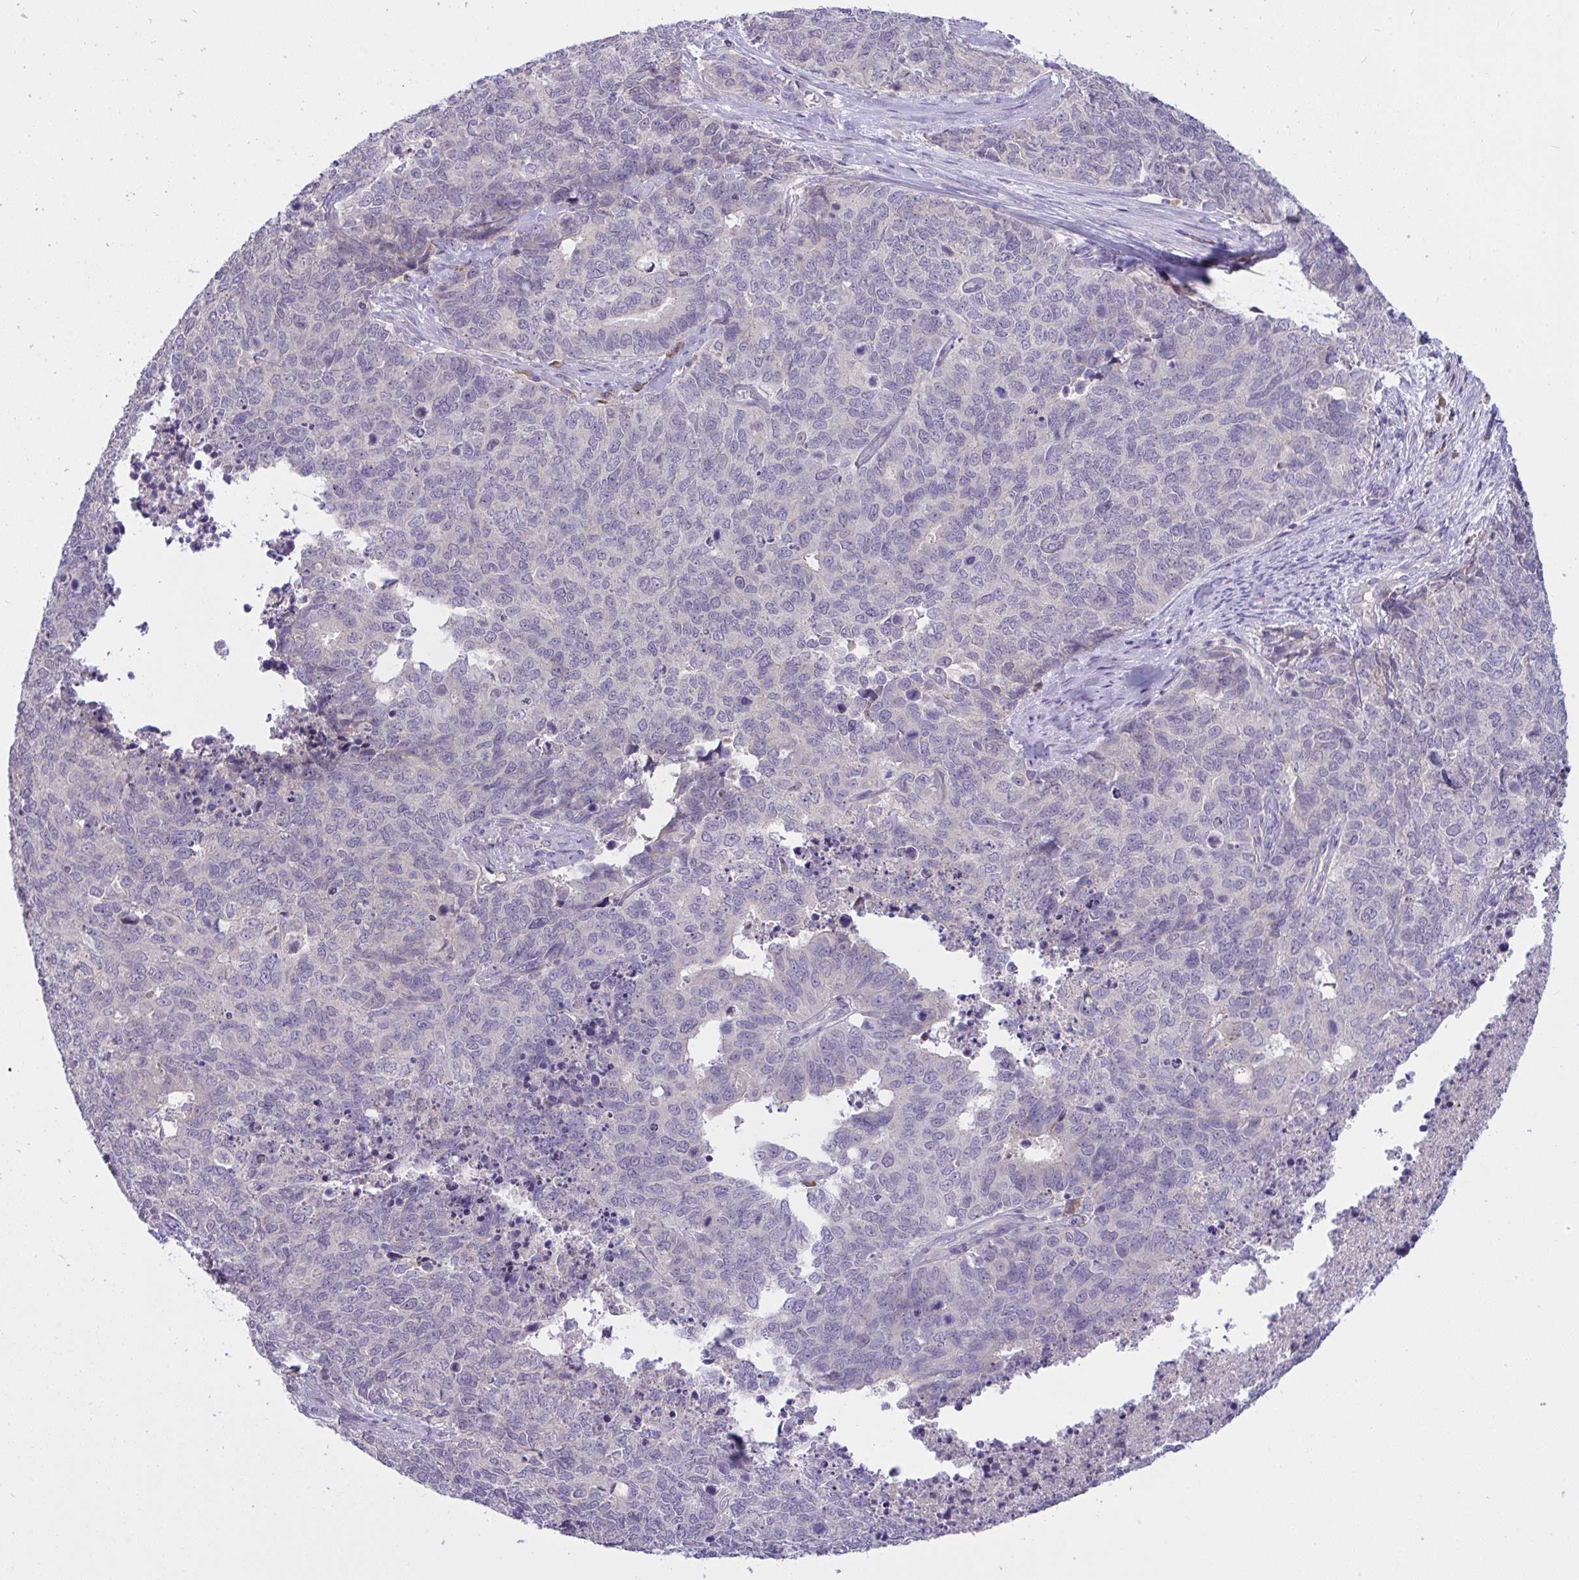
{"staining": {"intensity": "negative", "quantity": "none", "location": "none"}, "tissue": "cervical cancer", "cell_type": "Tumor cells", "image_type": "cancer", "snomed": [{"axis": "morphology", "description": "Adenocarcinoma, NOS"}, {"axis": "topography", "description": "Cervix"}], "caption": "Tumor cells are negative for protein expression in human cervical adenocarcinoma. (DAB (3,3'-diaminobenzidine) IHC visualized using brightfield microscopy, high magnification).", "gene": "TMEM41A", "patient": {"sex": "female", "age": 63}}